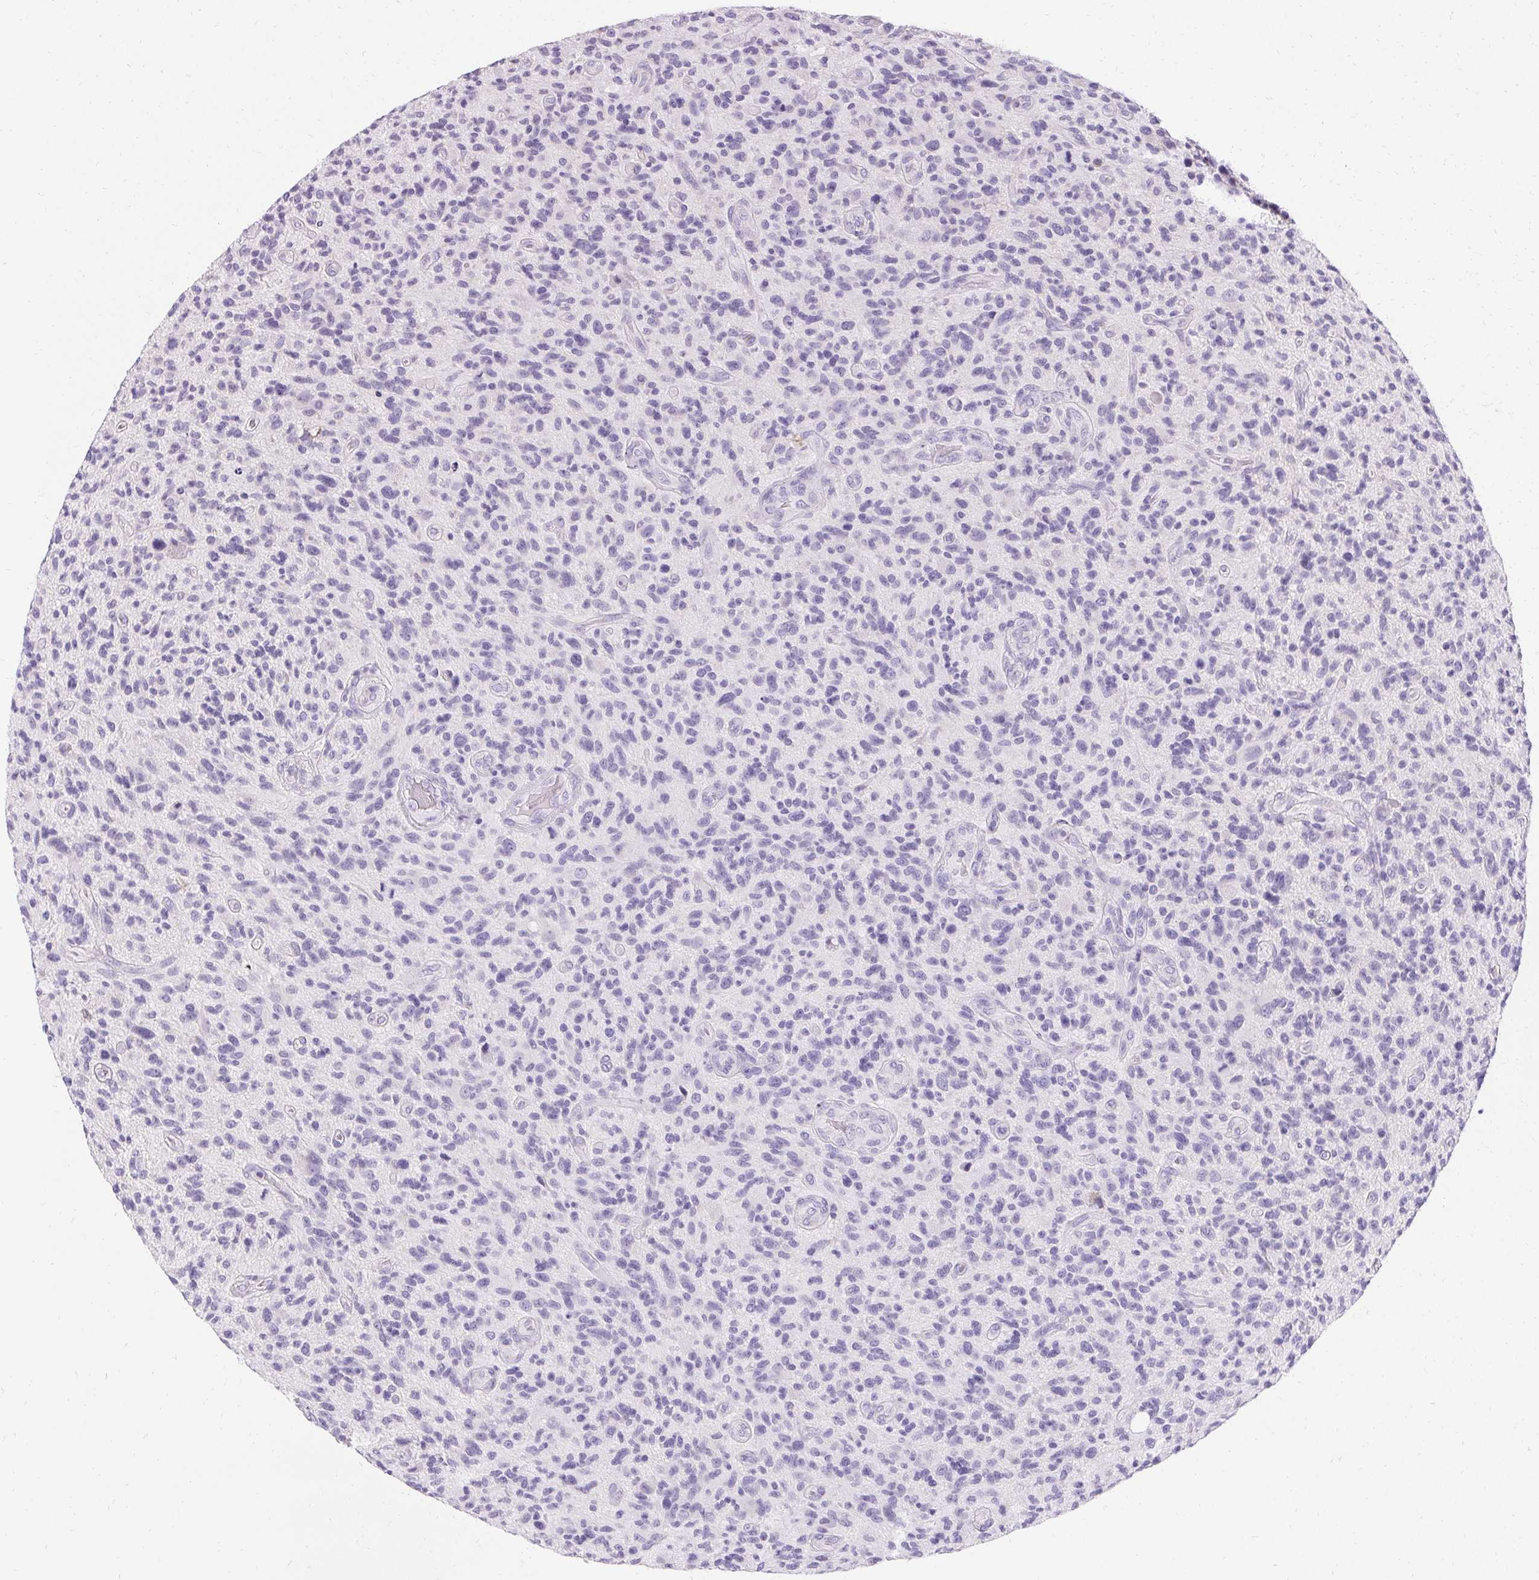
{"staining": {"intensity": "negative", "quantity": "none", "location": "none"}, "tissue": "glioma", "cell_type": "Tumor cells", "image_type": "cancer", "snomed": [{"axis": "morphology", "description": "Glioma, malignant, High grade"}, {"axis": "topography", "description": "Brain"}], "caption": "DAB immunohistochemical staining of glioma shows no significant positivity in tumor cells.", "gene": "ASGR2", "patient": {"sex": "male", "age": 47}}